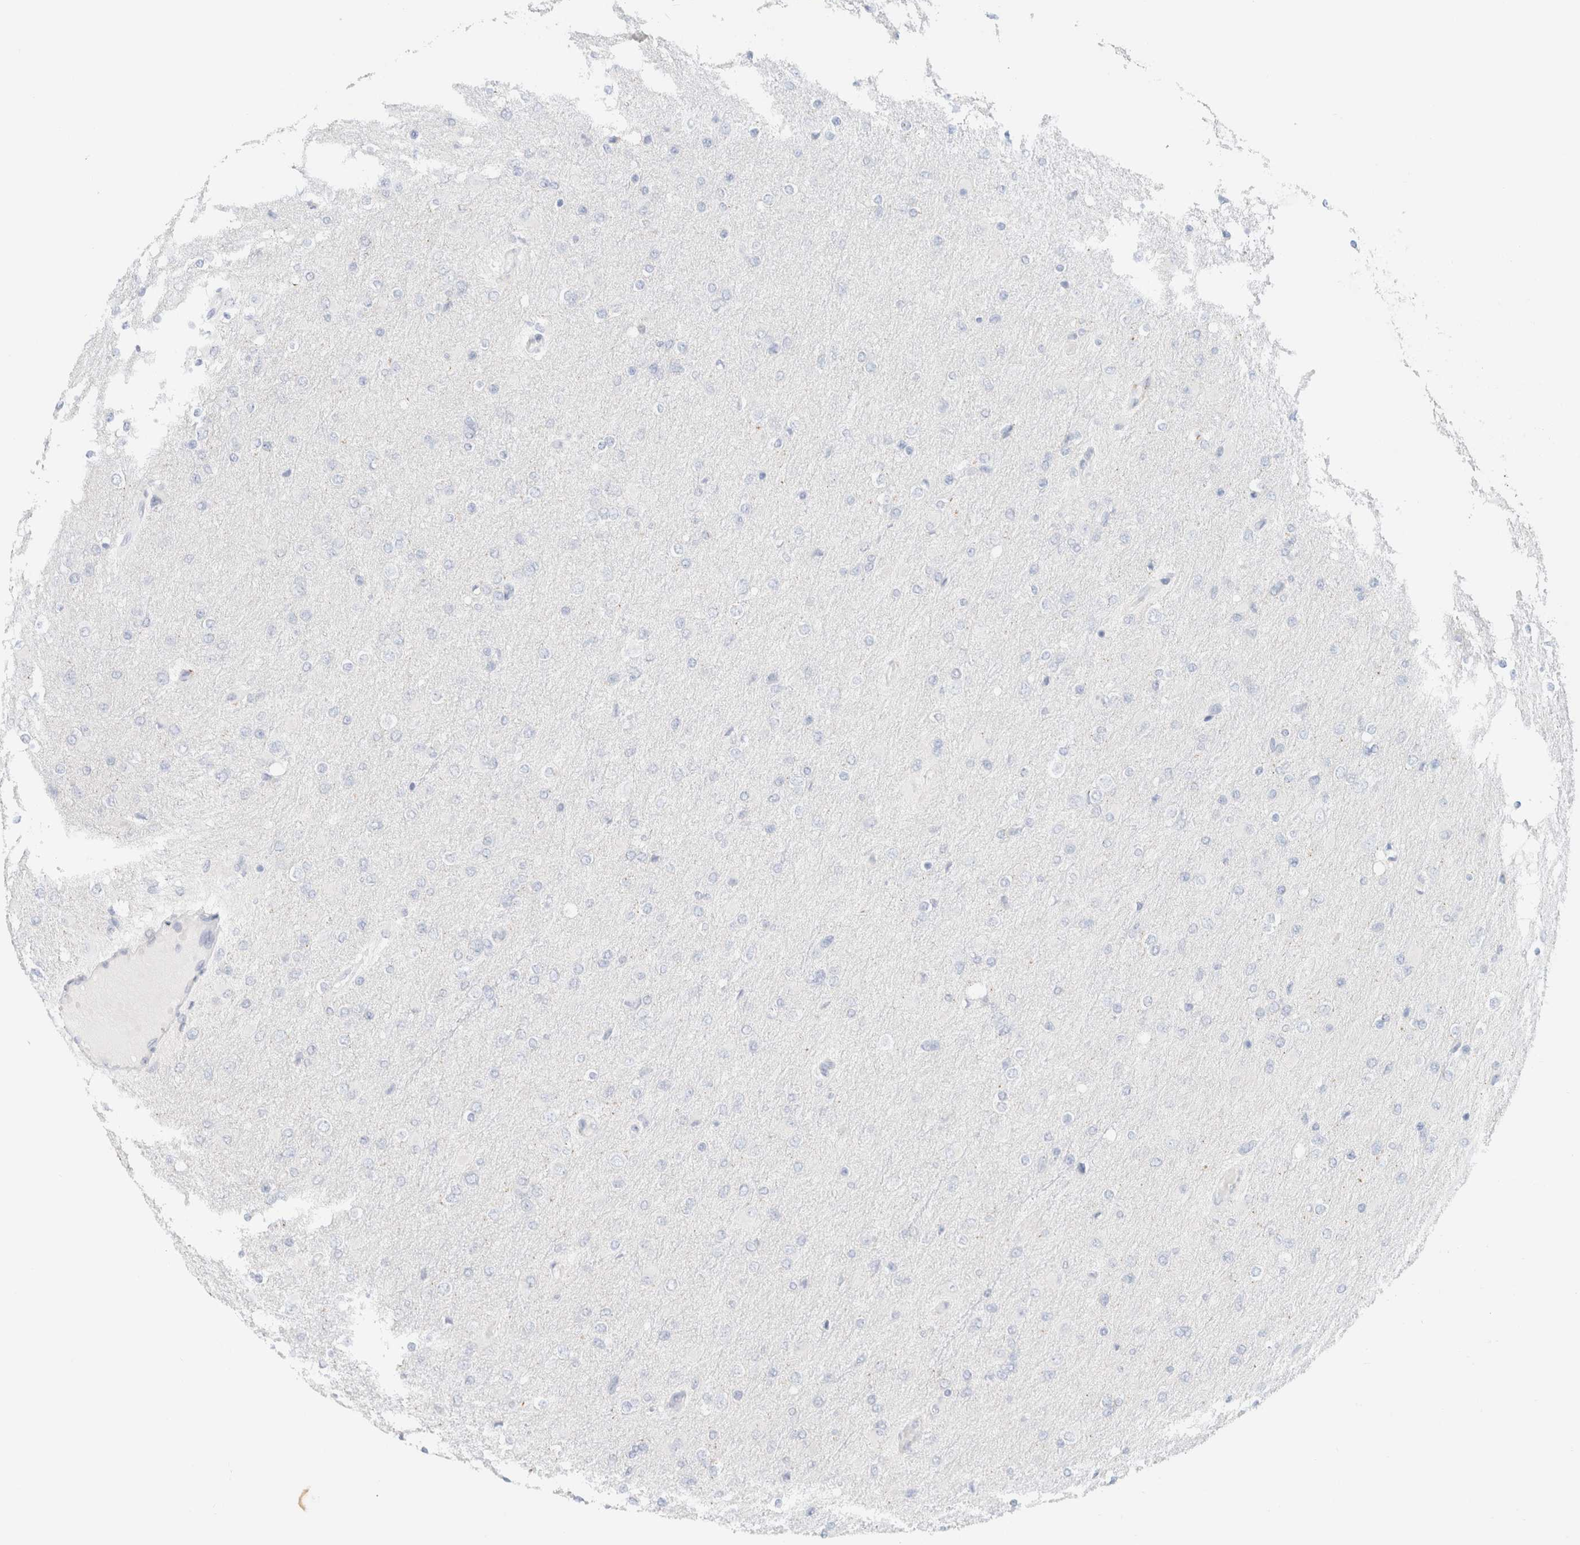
{"staining": {"intensity": "negative", "quantity": "none", "location": "none"}, "tissue": "glioma", "cell_type": "Tumor cells", "image_type": "cancer", "snomed": [{"axis": "morphology", "description": "Glioma, malignant, High grade"}, {"axis": "topography", "description": "Cerebral cortex"}], "caption": "Tumor cells show no significant expression in glioma.", "gene": "CPQ", "patient": {"sex": "female", "age": 36}}